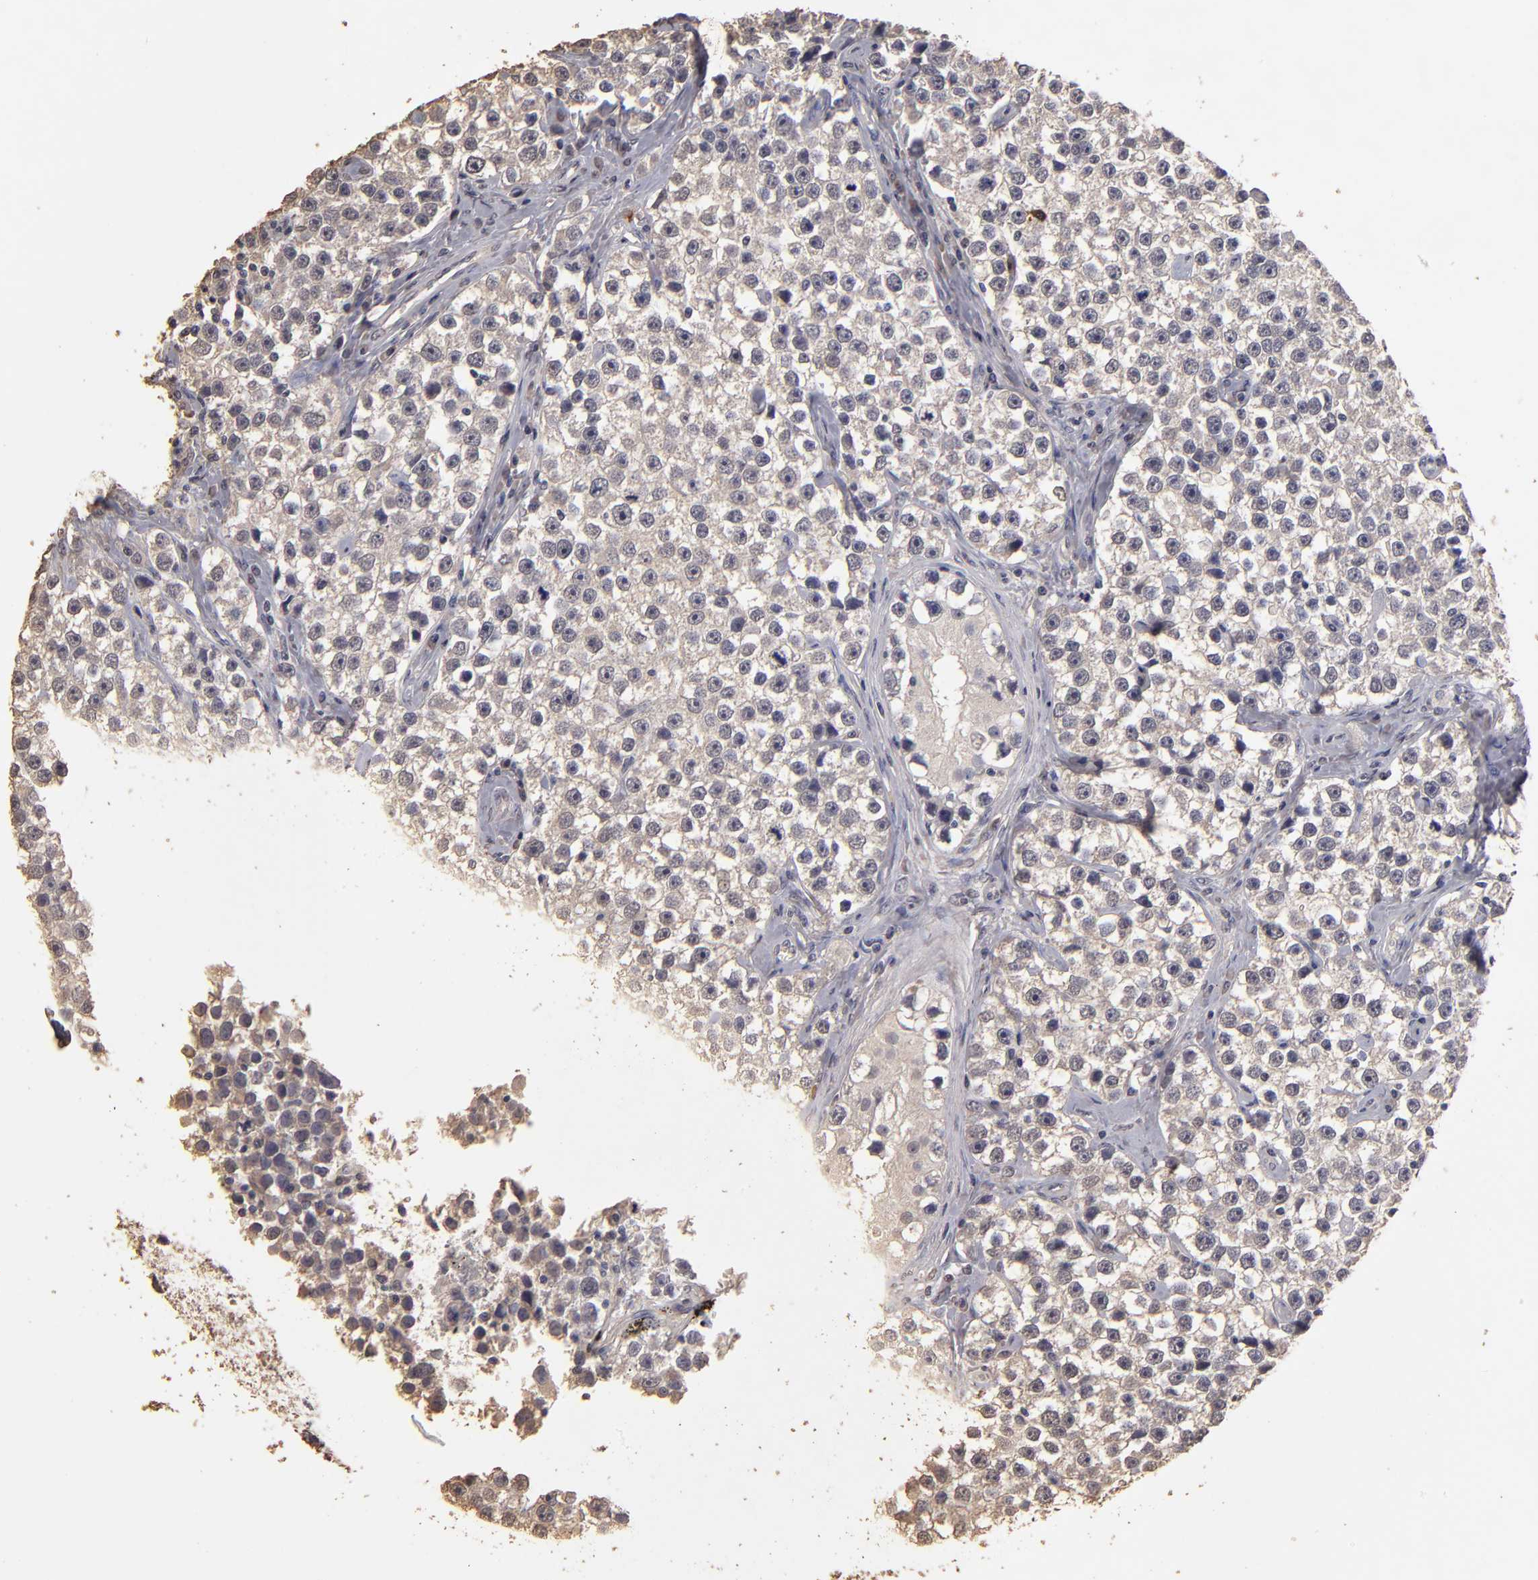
{"staining": {"intensity": "weak", "quantity": ">75%", "location": "cytoplasmic/membranous"}, "tissue": "testis cancer", "cell_type": "Tumor cells", "image_type": "cancer", "snomed": [{"axis": "morphology", "description": "Seminoma, NOS"}, {"axis": "topography", "description": "Testis"}], "caption": "Immunohistochemistry histopathology image of testis cancer stained for a protein (brown), which reveals low levels of weak cytoplasmic/membranous positivity in about >75% of tumor cells.", "gene": "OPHN1", "patient": {"sex": "male", "age": 32}}